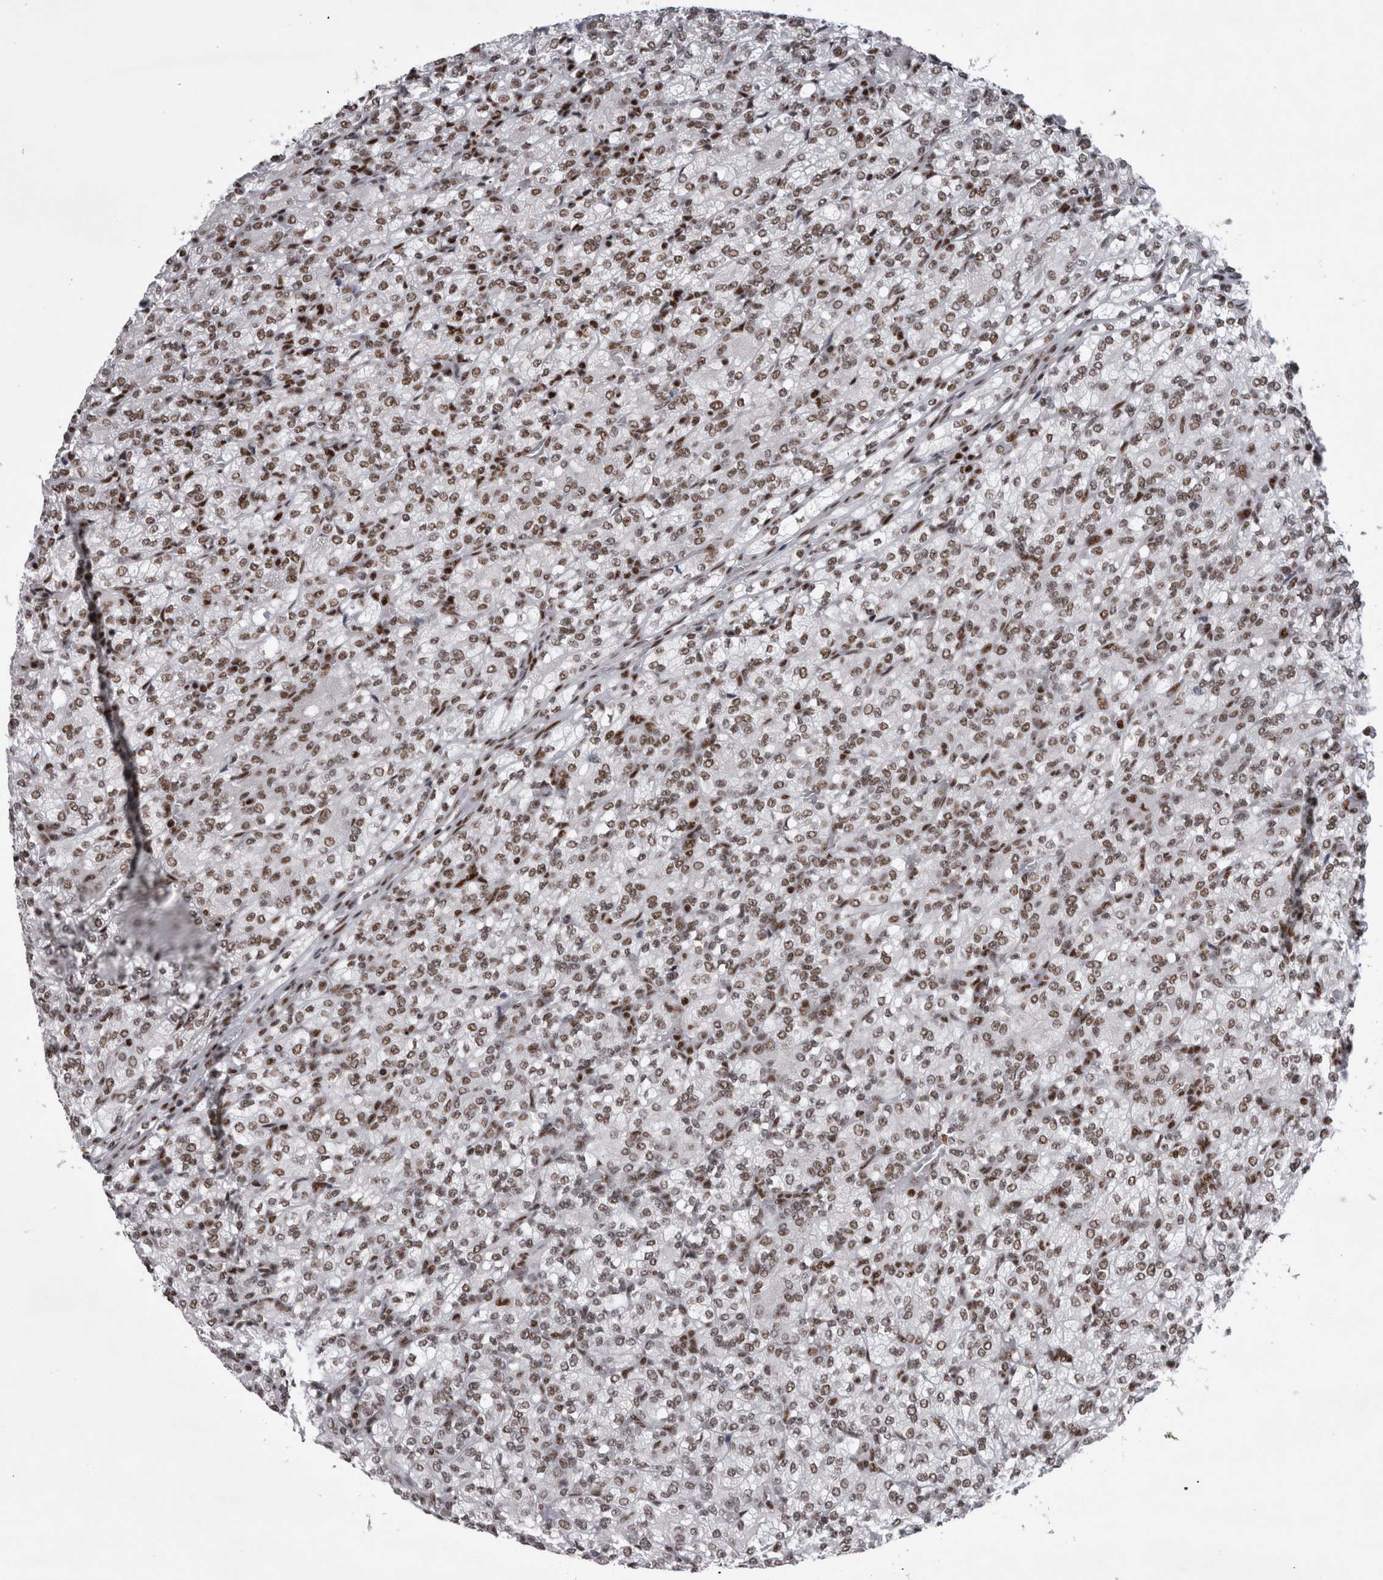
{"staining": {"intensity": "moderate", "quantity": ">75%", "location": "nuclear"}, "tissue": "renal cancer", "cell_type": "Tumor cells", "image_type": "cancer", "snomed": [{"axis": "morphology", "description": "Adenocarcinoma, NOS"}, {"axis": "topography", "description": "Kidney"}], "caption": "IHC of renal cancer (adenocarcinoma) demonstrates medium levels of moderate nuclear positivity in approximately >75% of tumor cells. The staining was performed using DAB (3,3'-diaminobenzidine), with brown indicating positive protein expression. Nuclei are stained blue with hematoxylin.", "gene": "CDK11A", "patient": {"sex": "male", "age": 77}}